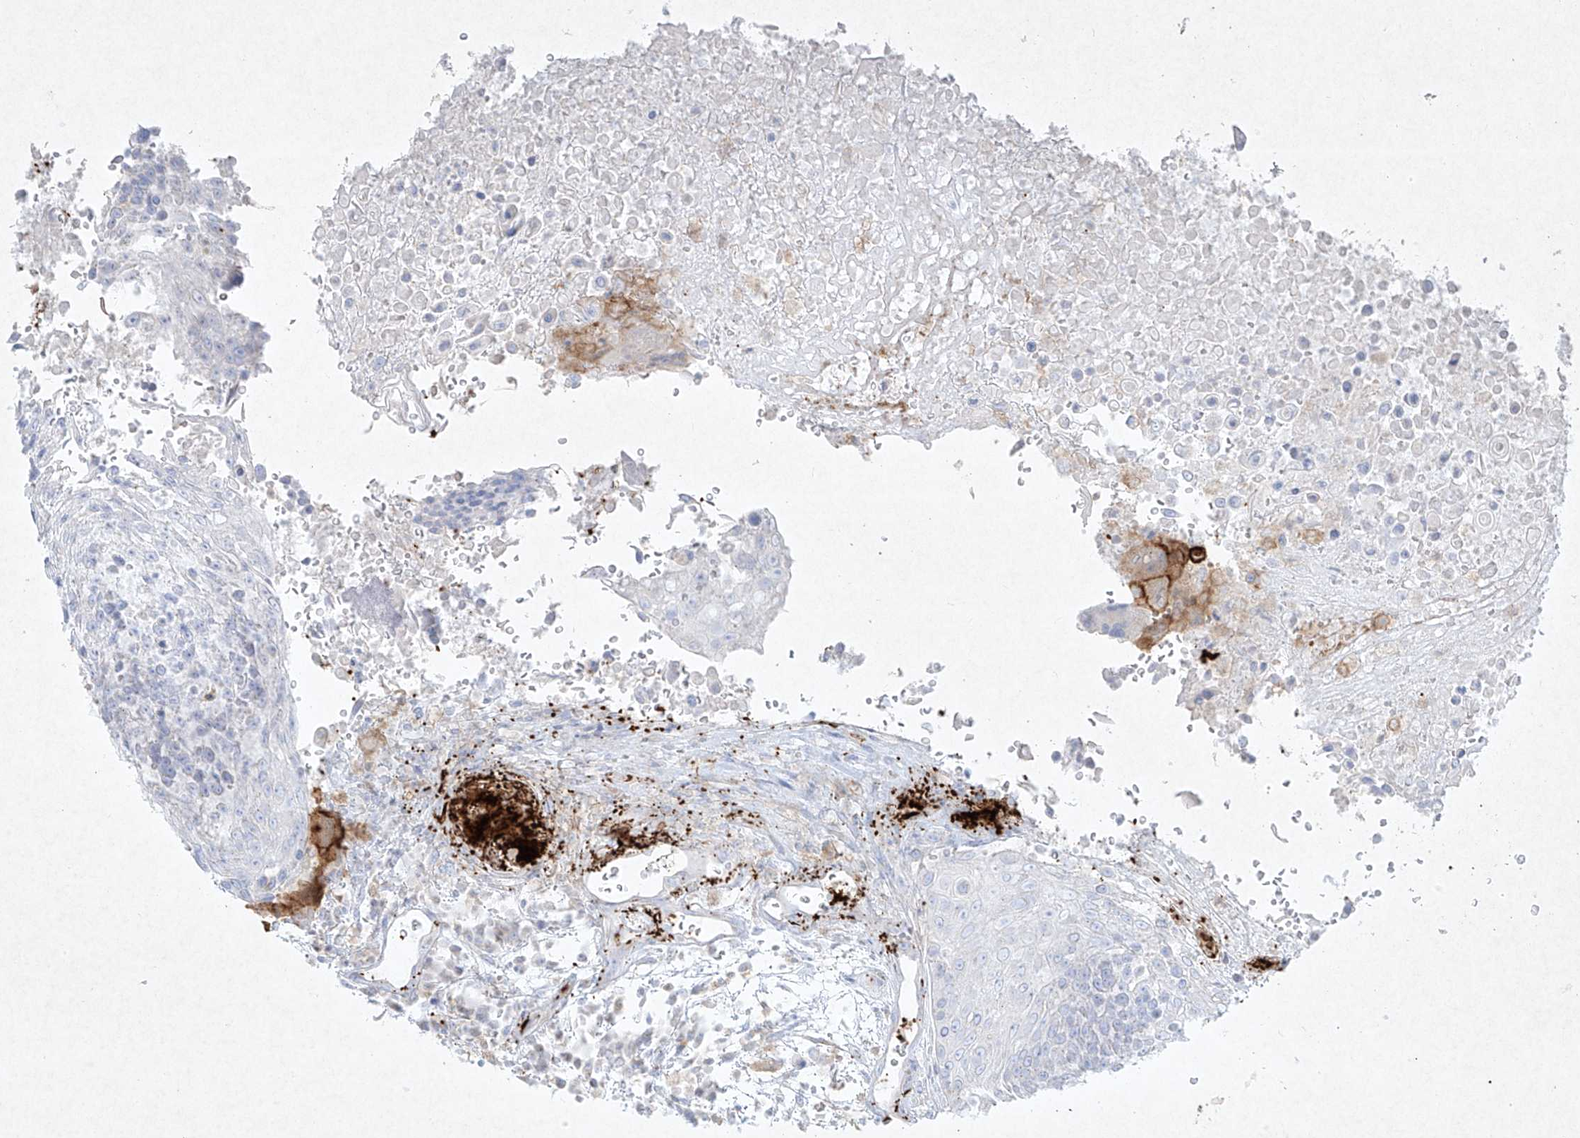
{"staining": {"intensity": "negative", "quantity": "none", "location": "none"}, "tissue": "urothelial cancer", "cell_type": "Tumor cells", "image_type": "cancer", "snomed": [{"axis": "morphology", "description": "Urothelial carcinoma, High grade"}, {"axis": "topography", "description": "Urinary bladder"}], "caption": "Immunohistochemistry micrograph of human urothelial carcinoma (high-grade) stained for a protein (brown), which demonstrates no expression in tumor cells. (Stains: DAB (3,3'-diaminobenzidine) immunohistochemistry with hematoxylin counter stain, Microscopy: brightfield microscopy at high magnification).", "gene": "PLEK", "patient": {"sex": "female", "age": 63}}